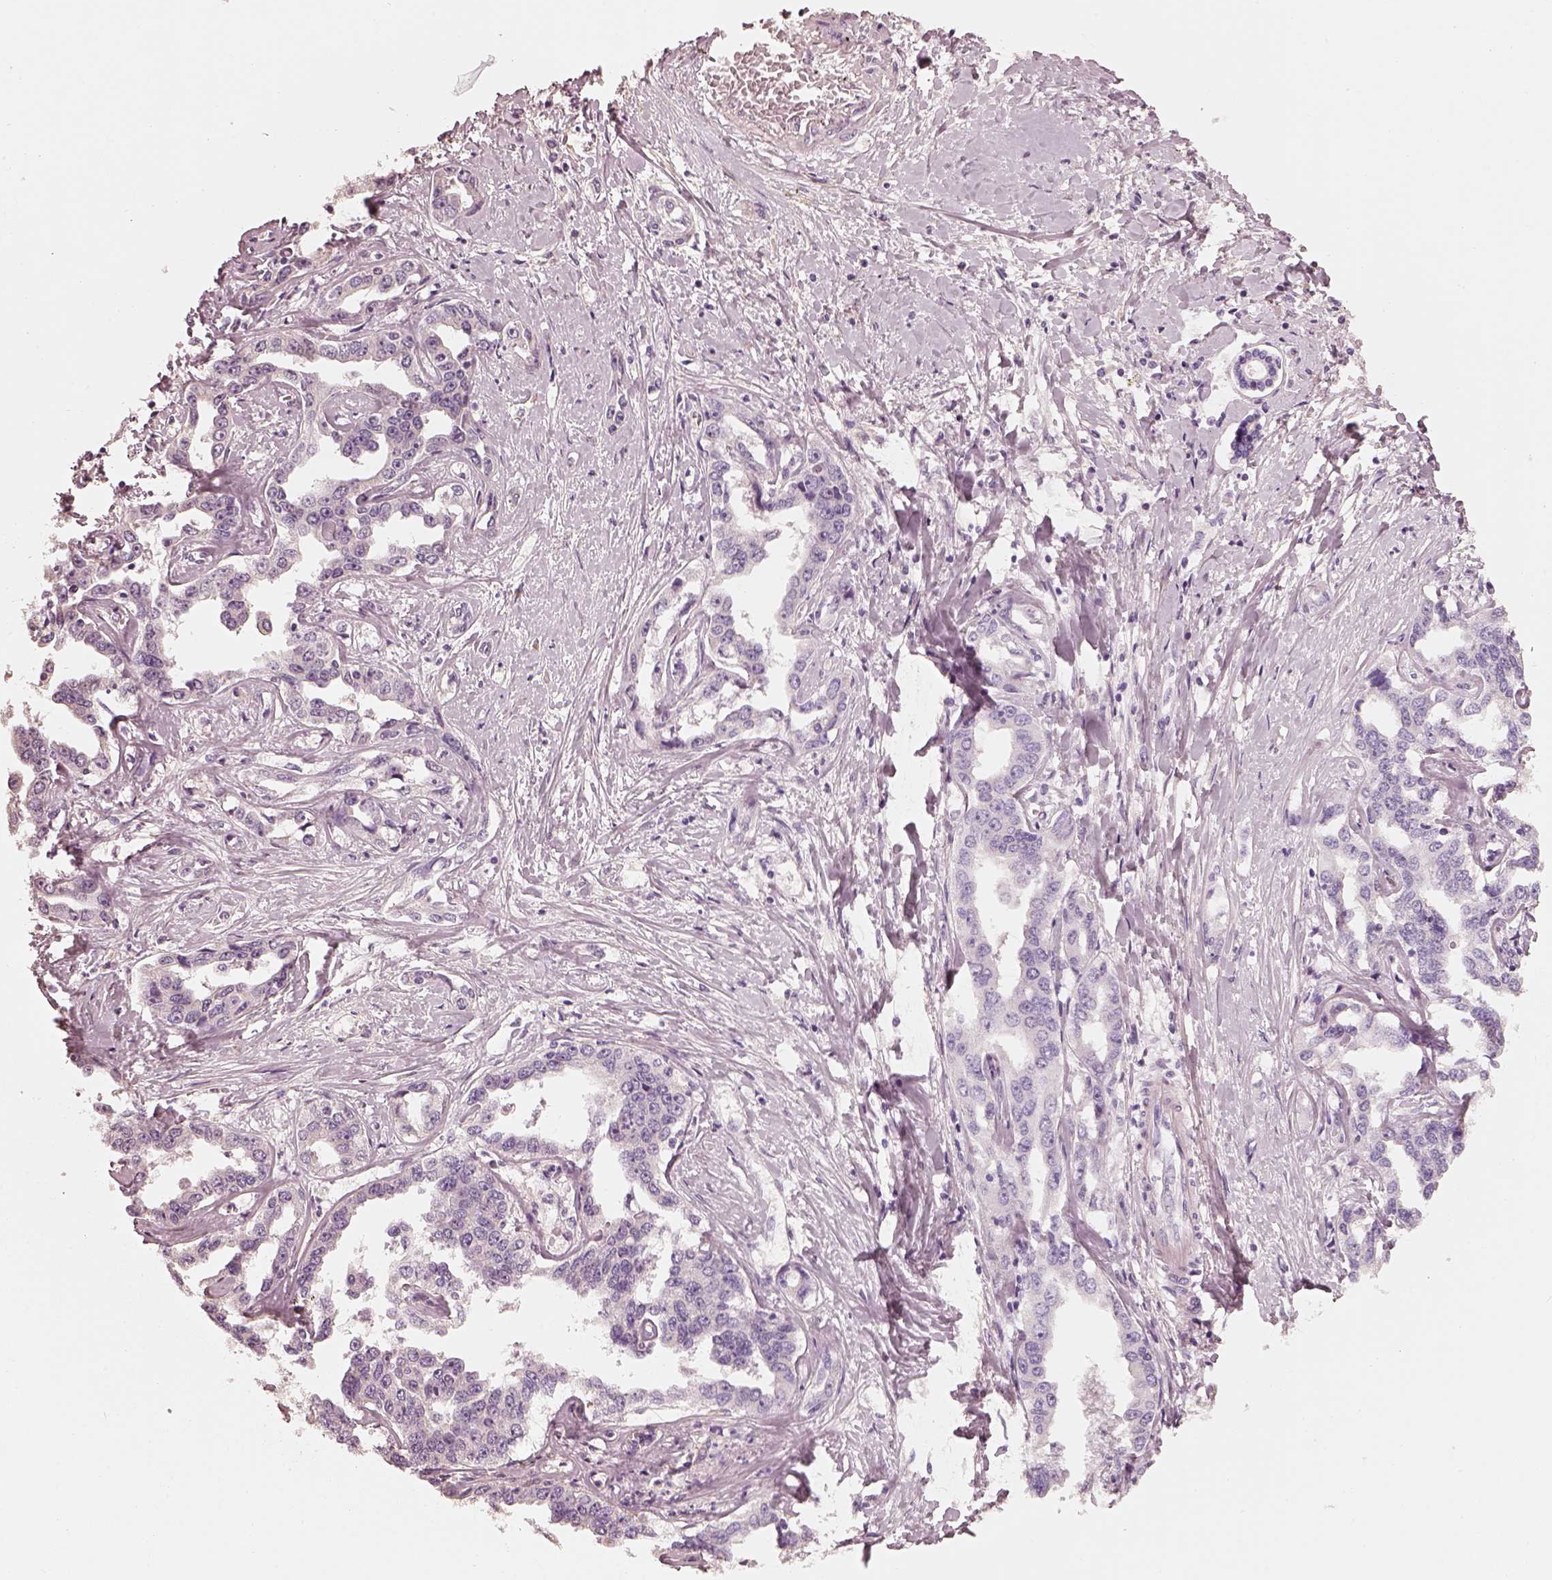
{"staining": {"intensity": "negative", "quantity": "none", "location": "none"}, "tissue": "liver cancer", "cell_type": "Tumor cells", "image_type": "cancer", "snomed": [{"axis": "morphology", "description": "Cholangiocarcinoma"}, {"axis": "topography", "description": "Liver"}], "caption": "There is no significant expression in tumor cells of liver cholangiocarcinoma.", "gene": "RS1", "patient": {"sex": "male", "age": 59}}